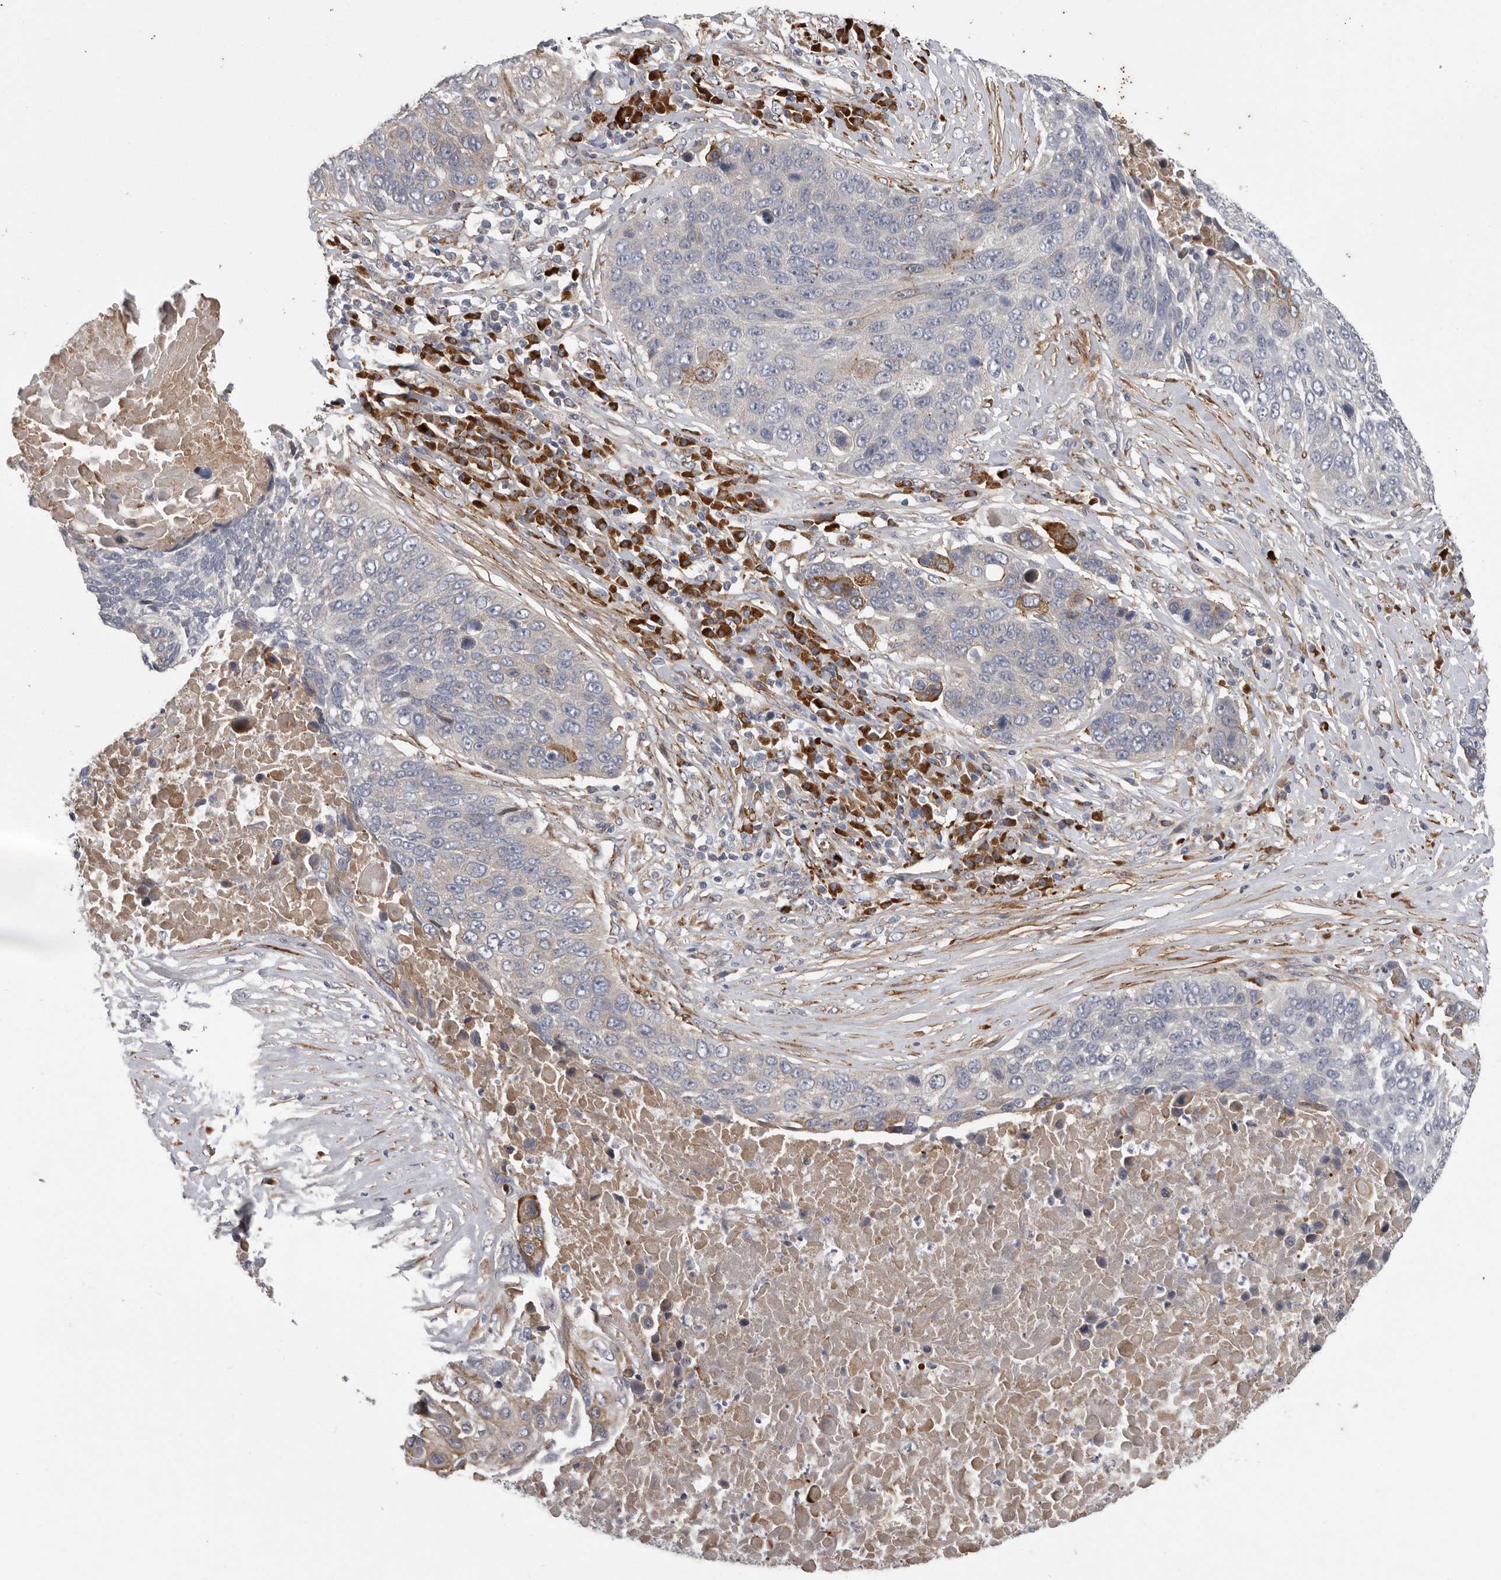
{"staining": {"intensity": "moderate", "quantity": "<25%", "location": "cytoplasmic/membranous"}, "tissue": "lung cancer", "cell_type": "Tumor cells", "image_type": "cancer", "snomed": [{"axis": "morphology", "description": "Squamous cell carcinoma, NOS"}, {"axis": "topography", "description": "Lung"}], "caption": "Brown immunohistochemical staining in human lung cancer displays moderate cytoplasmic/membranous positivity in approximately <25% of tumor cells. (IHC, brightfield microscopy, high magnification).", "gene": "ATXN3L", "patient": {"sex": "male", "age": 66}}